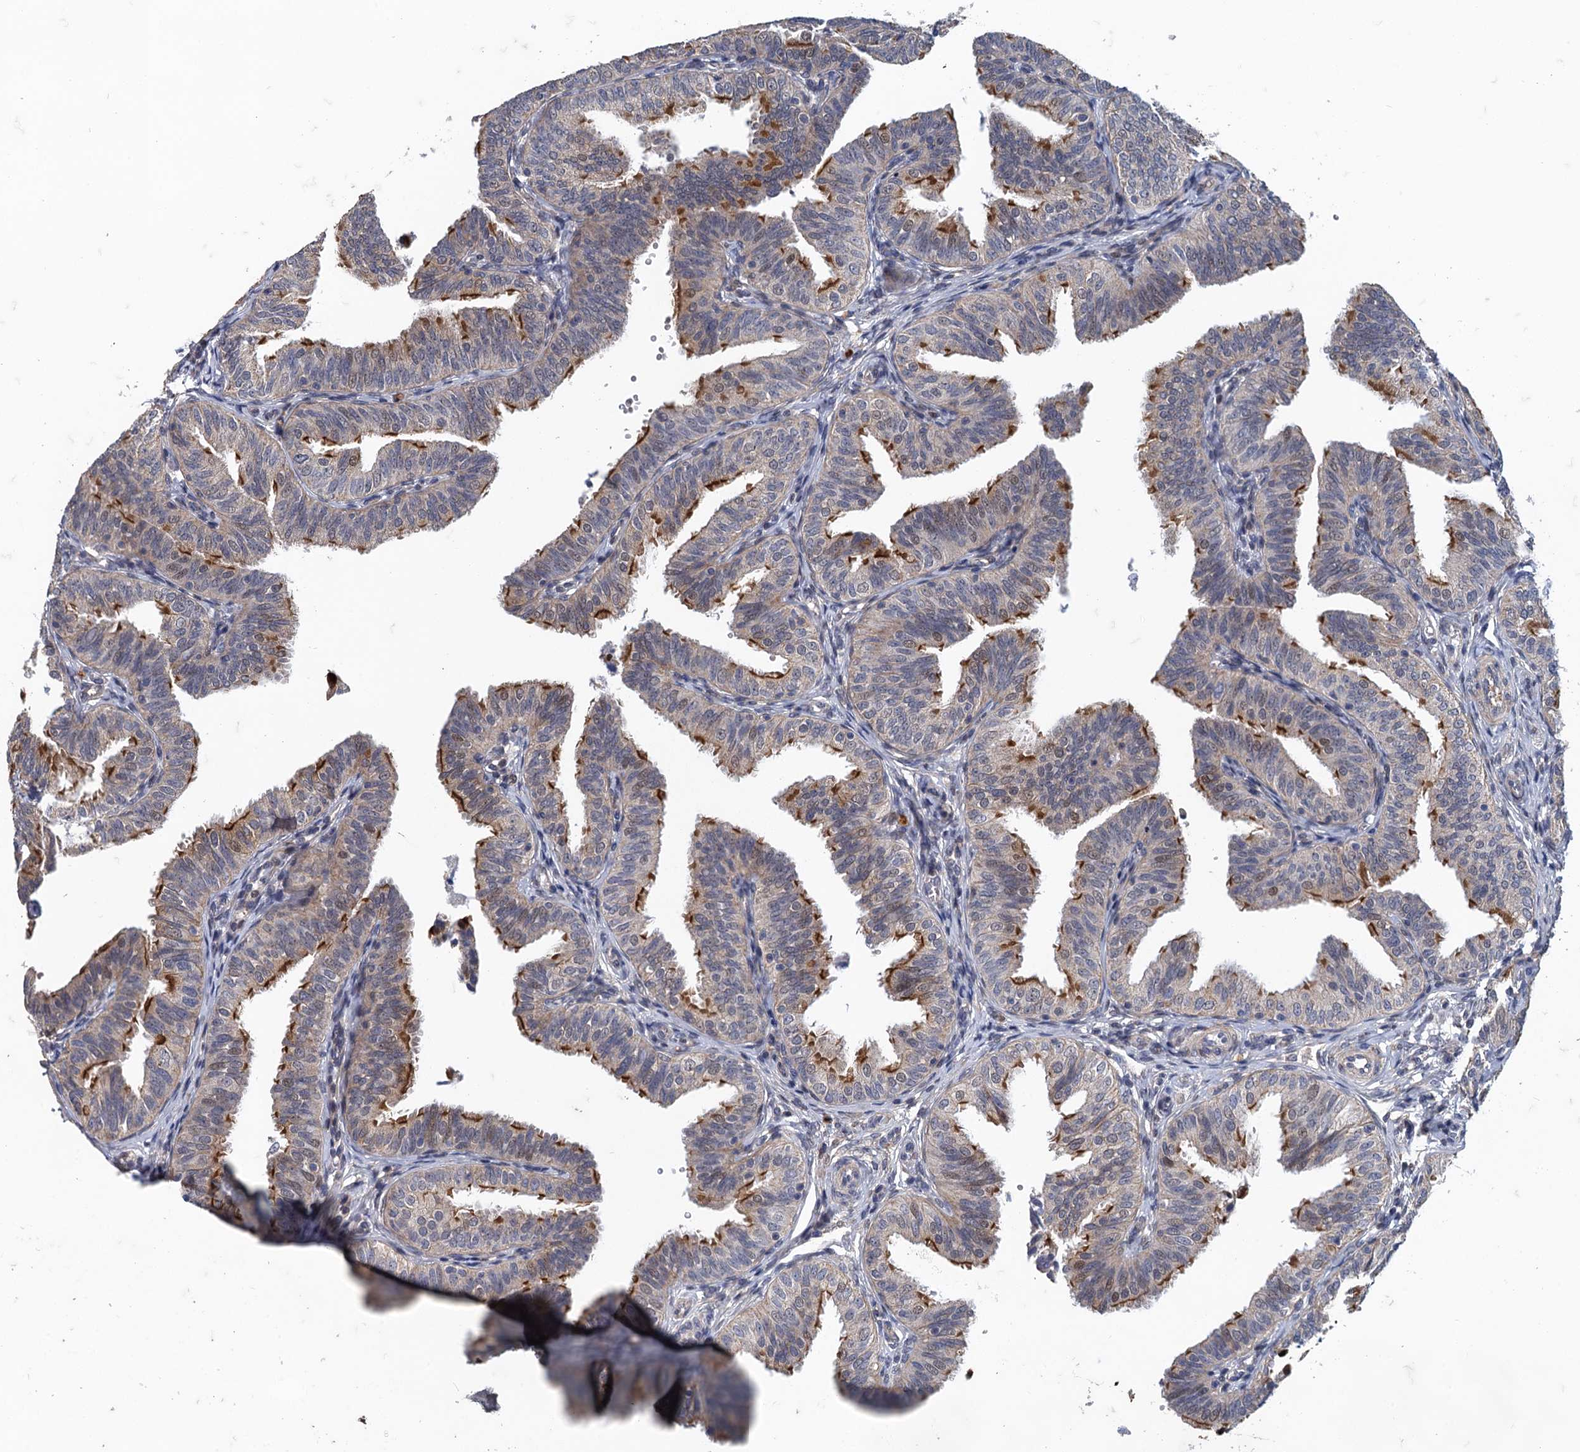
{"staining": {"intensity": "strong", "quantity": "25%-75%", "location": "cytoplasmic/membranous"}, "tissue": "fallopian tube", "cell_type": "Glandular cells", "image_type": "normal", "snomed": [{"axis": "morphology", "description": "Normal tissue, NOS"}, {"axis": "topography", "description": "Fallopian tube"}], "caption": "Protein staining shows strong cytoplasmic/membranous positivity in approximately 25%-75% of glandular cells in normal fallopian tube. (DAB IHC with brightfield microscopy, high magnification).", "gene": "MDM1", "patient": {"sex": "female", "age": 35}}